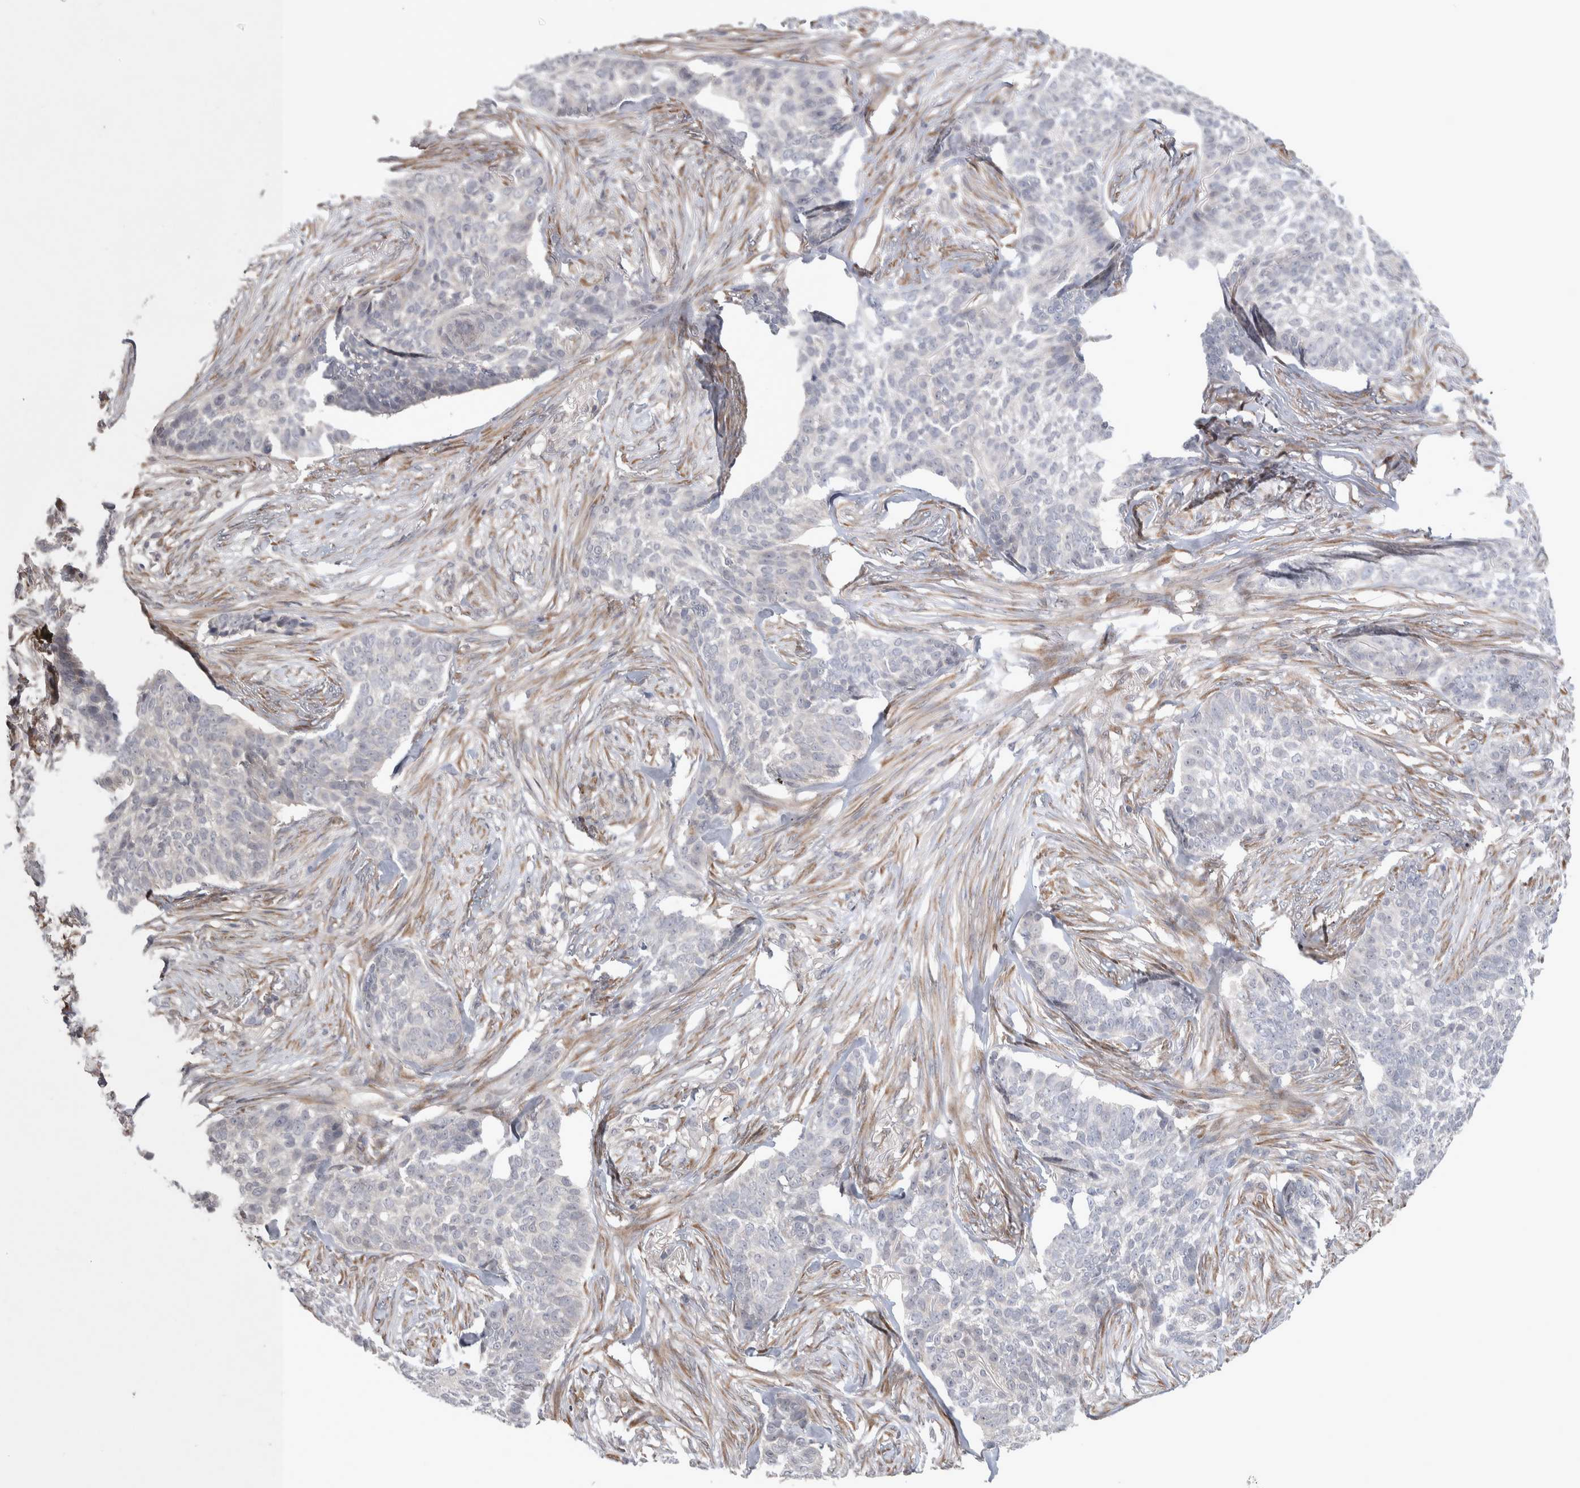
{"staining": {"intensity": "negative", "quantity": "none", "location": "none"}, "tissue": "skin cancer", "cell_type": "Tumor cells", "image_type": "cancer", "snomed": [{"axis": "morphology", "description": "Basal cell carcinoma"}, {"axis": "topography", "description": "Skin"}], "caption": "High magnification brightfield microscopy of skin cancer stained with DAB (3,3'-diaminobenzidine) (brown) and counterstained with hematoxylin (blue): tumor cells show no significant staining.", "gene": "CUL2", "patient": {"sex": "male", "age": 85}}